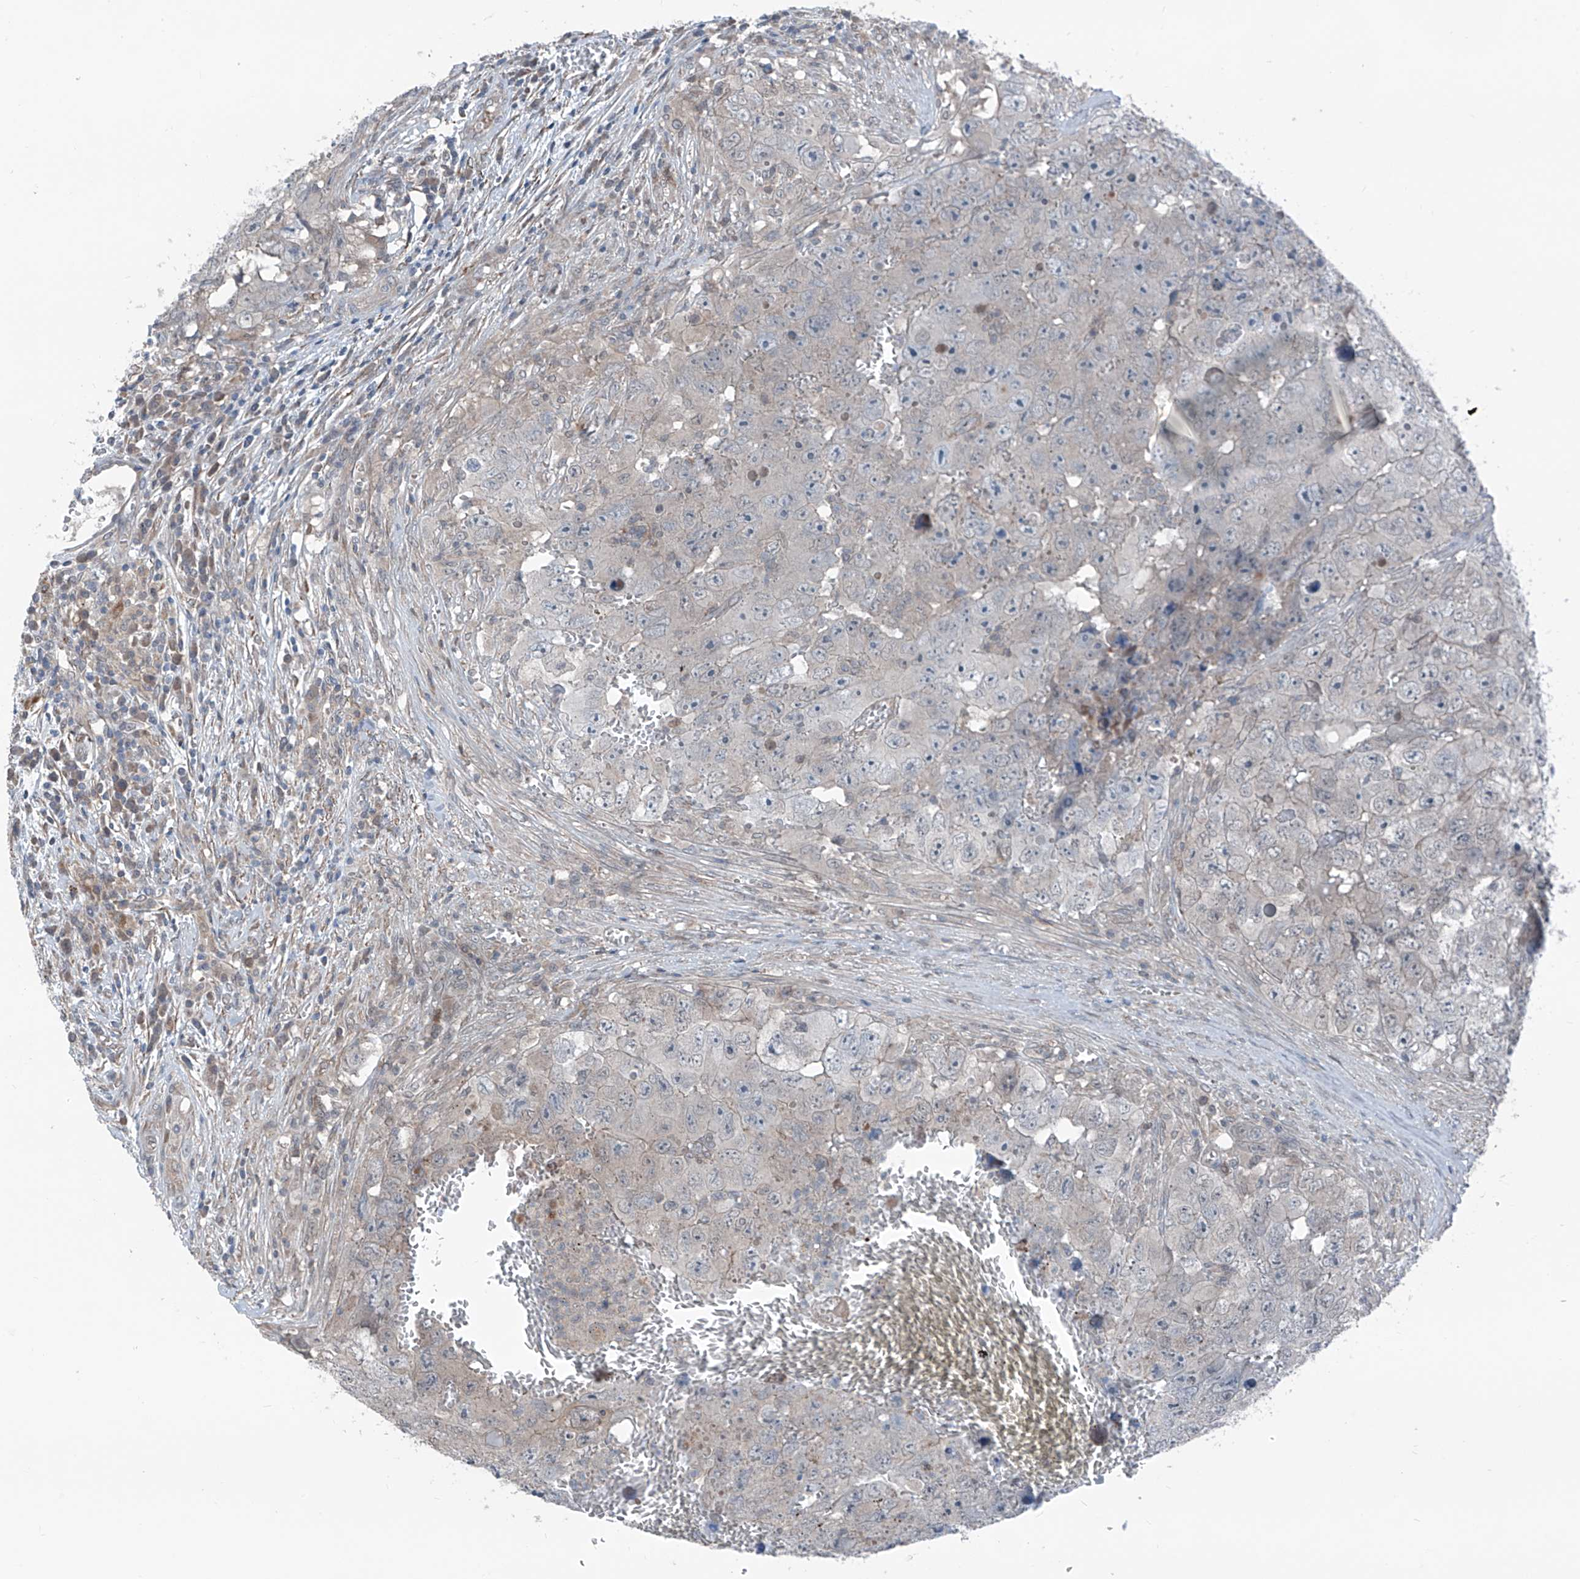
{"staining": {"intensity": "negative", "quantity": "none", "location": "none"}, "tissue": "testis cancer", "cell_type": "Tumor cells", "image_type": "cancer", "snomed": [{"axis": "morphology", "description": "Seminoma, NOS"}, {"axis": "morphology", "description": "Carcinoma, Embryonal, NOS"}, {"axis": "topography", "description": "Testis"}], "caption": "This image is of seminoma (testis) stained with immunohistochemistry (IHC) to label a protein in brown with the nuclei are counter-stained blue. There is no staining in tumor cells. (DAB (3,3'-diaminobenzidine) IHC with hematoxylin counter stain).", "gene": "HSPB11", "patient": {"sex": "male", "age": 43}}